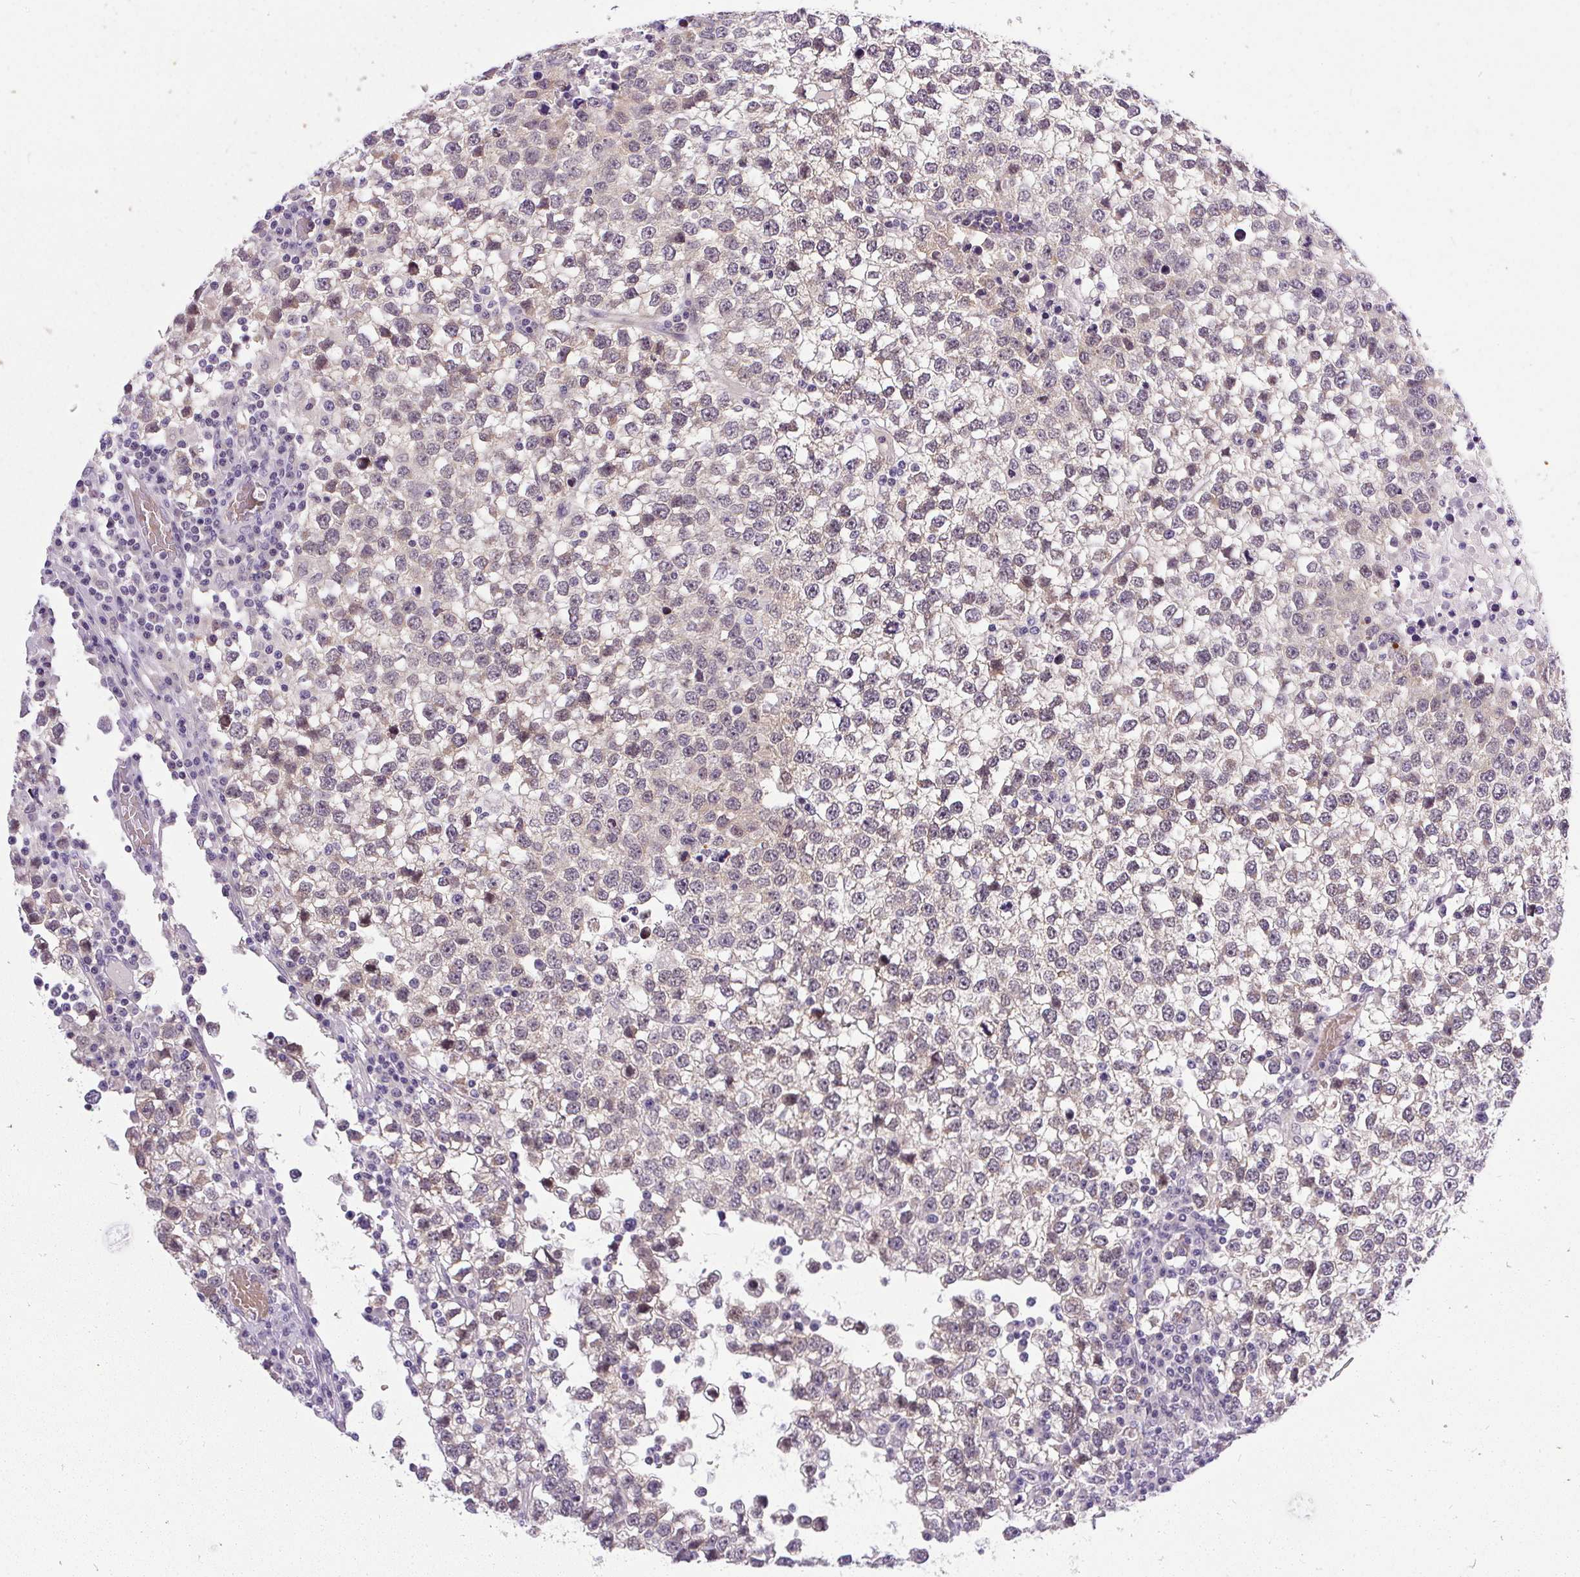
{"staining": {"intensity": "weak", "quantity": "<25%", "location": "nuclear"}, "tissue": "testis cancer", "cell_type": "Tumor cells", "image_type": "cancer", "snomed": [{"axis": "morphology", "description": "Seminoma, NOS"}, {"axis": "topography", "description": "Testis"}], "caption": "Immunohistochemical staining of testis cancer (seminoma) reveals no significant staining in tumor cells.", "gene": "FAM117B", "patient": {"sex": "male", "age": 65}}